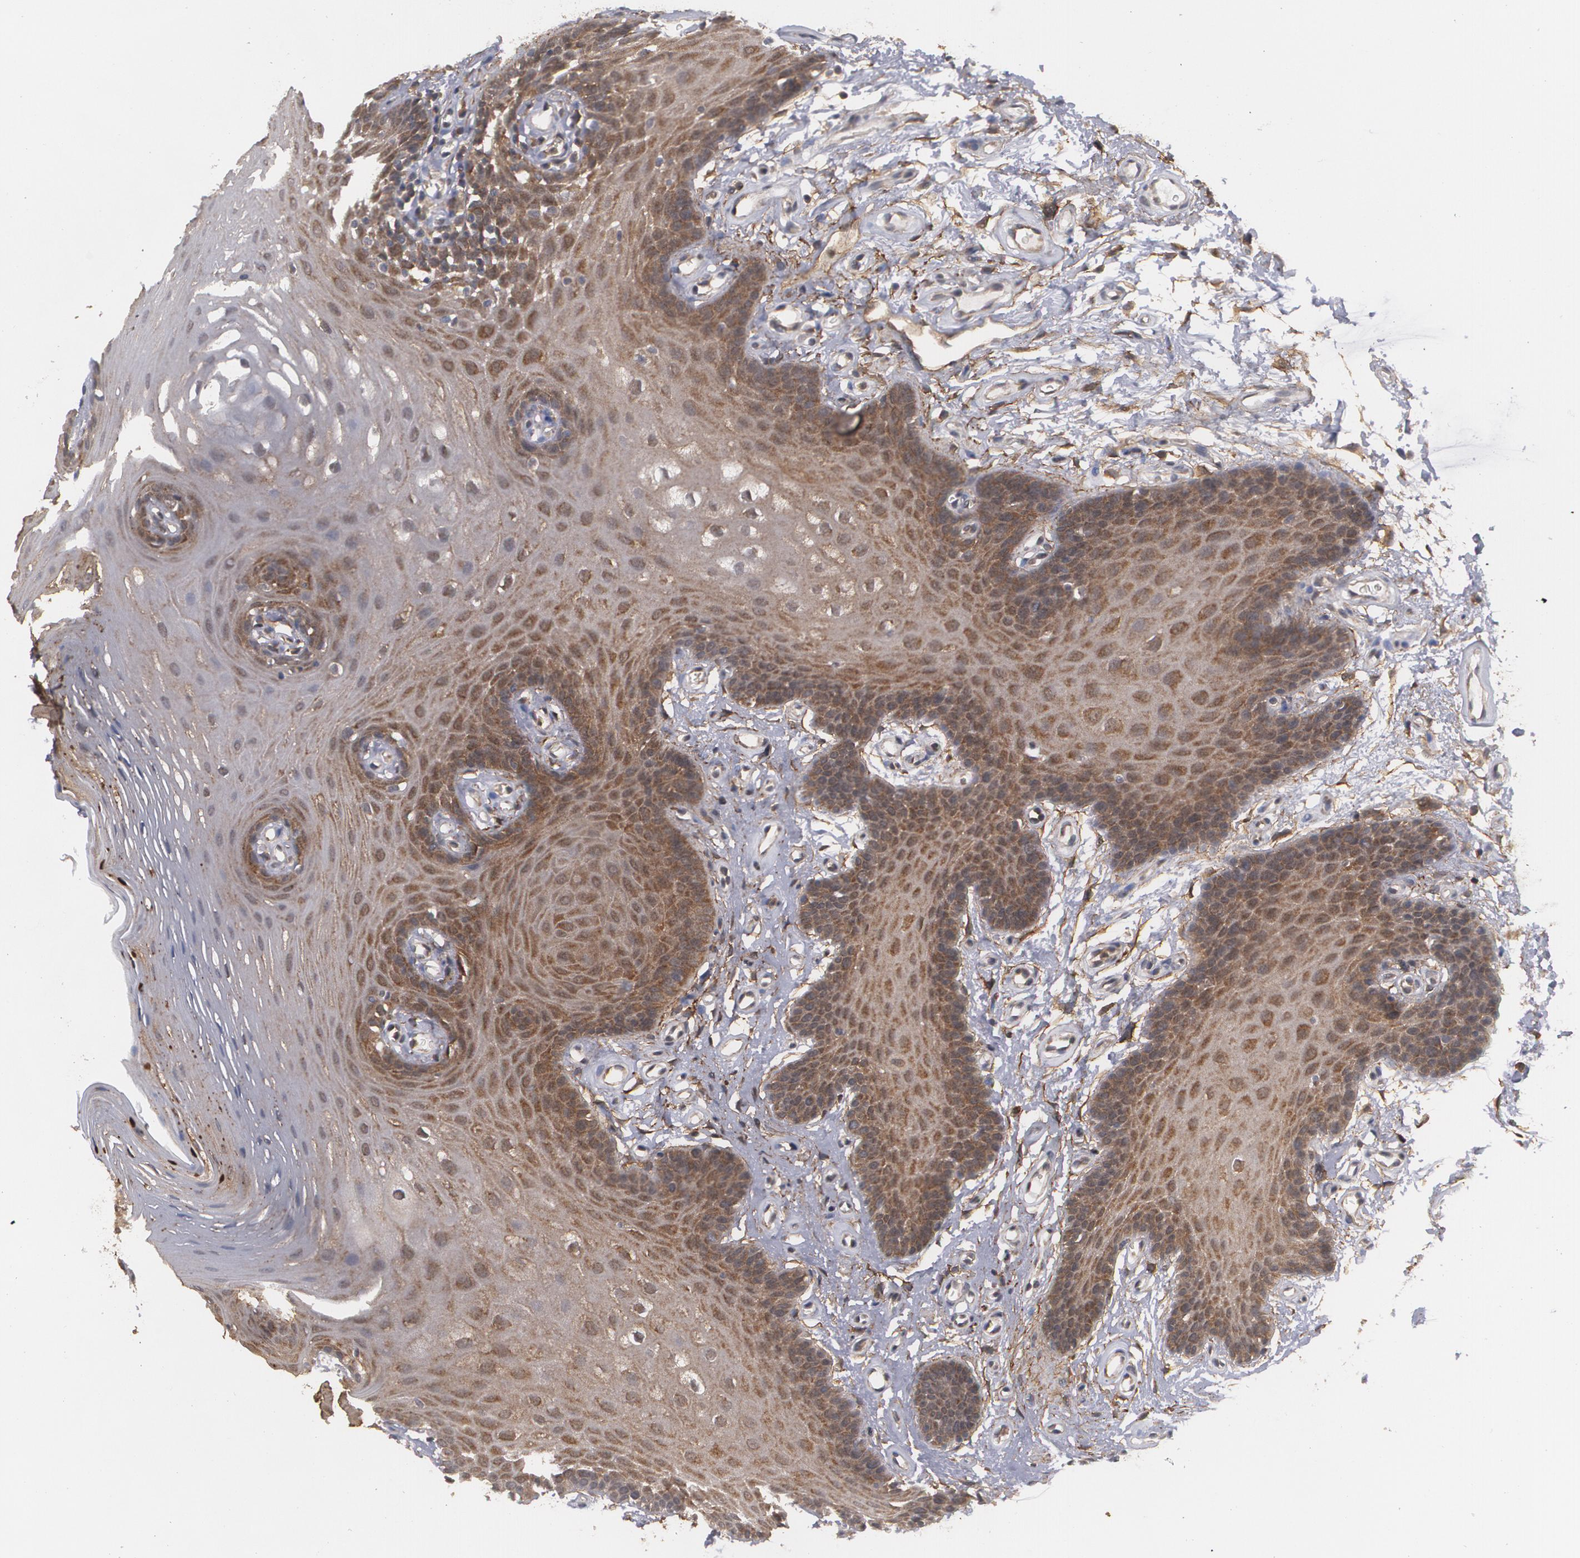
{"staining": {"intensity": "moderate", "quantity": ">75%", "location": "cytoplasmic/membranous"}, "tissue": "oral mucosa", "cell_type": "Squamous epithelial cells", "image_type": "normal", "snomed": [{"axis": "morphology", "description": "Normal tissue, NOS"}, {"axis": "topography", "description": "Oral tissue"}], "caption": "Immunohistochemistry (IHC) micrograph of benign oral mucosa: oral mucosa stained using IHC reveals medium levels of moderate protein expression localized specifically in the cytoplasmic/membranous of squamous epithelial cells, appearing as a cytoplasmic/membranous brown color.", "gene": "BMP6", "patient": {"sex": "male", "age": 62}}